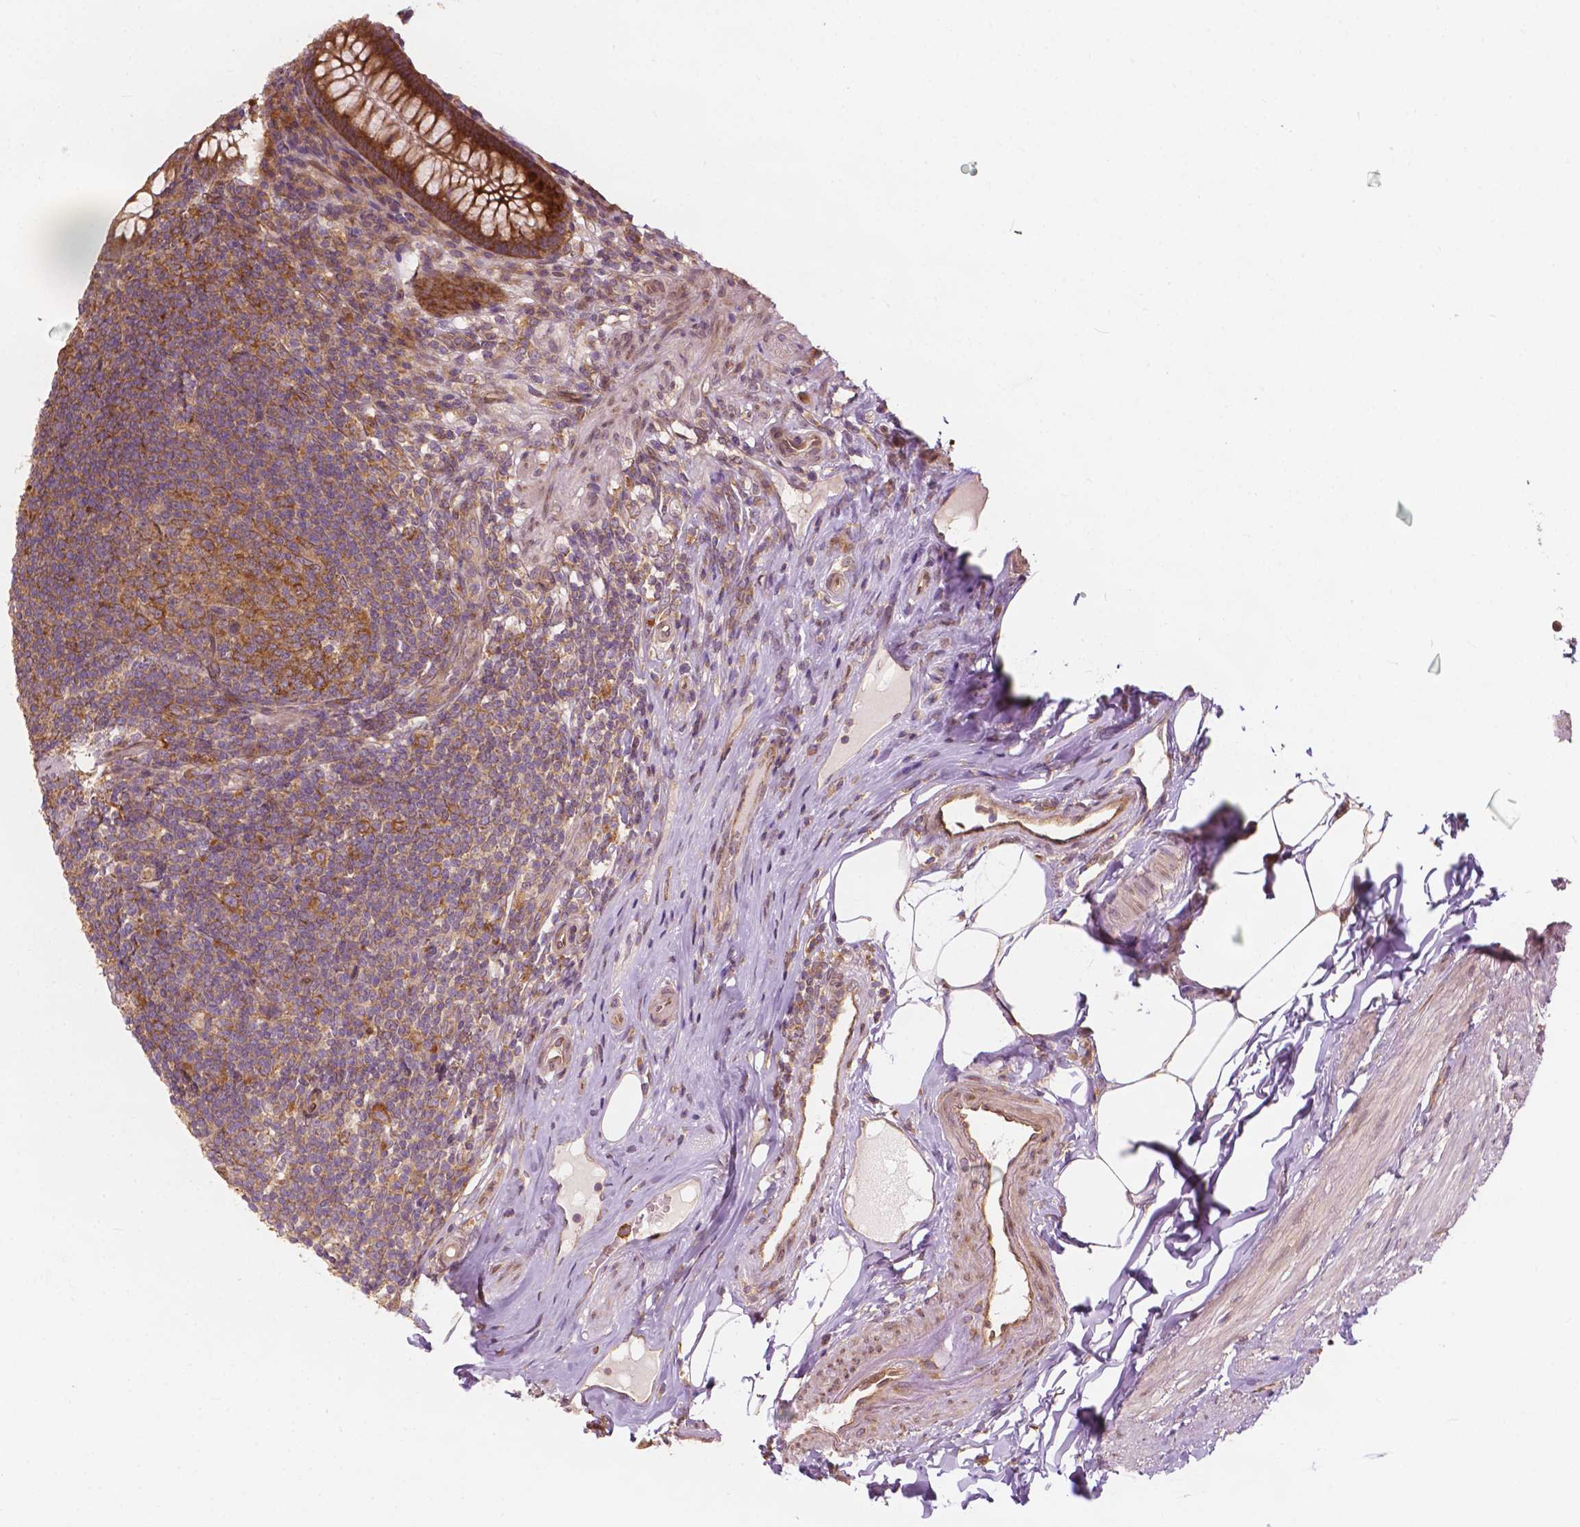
{"staining": {"intensity": "strong", "quantity": ">75%", "location": "cytoplasmic/membranous"}, "tissue": "appendix", "cell_type": "Glandular cells", "image_type": "normal", "snomed": [{"axis": "morphology", "description": "Normal tissue, NOS"}, {"axis": "topography", "description": "Appendix"}], "caption": "Strong cytoplasmic/membranous expression is seen in approximately >75% of glandular cells in normal appendix.", "gene": "G3BP1", "patient": {"sex": "male", "age": 47}}